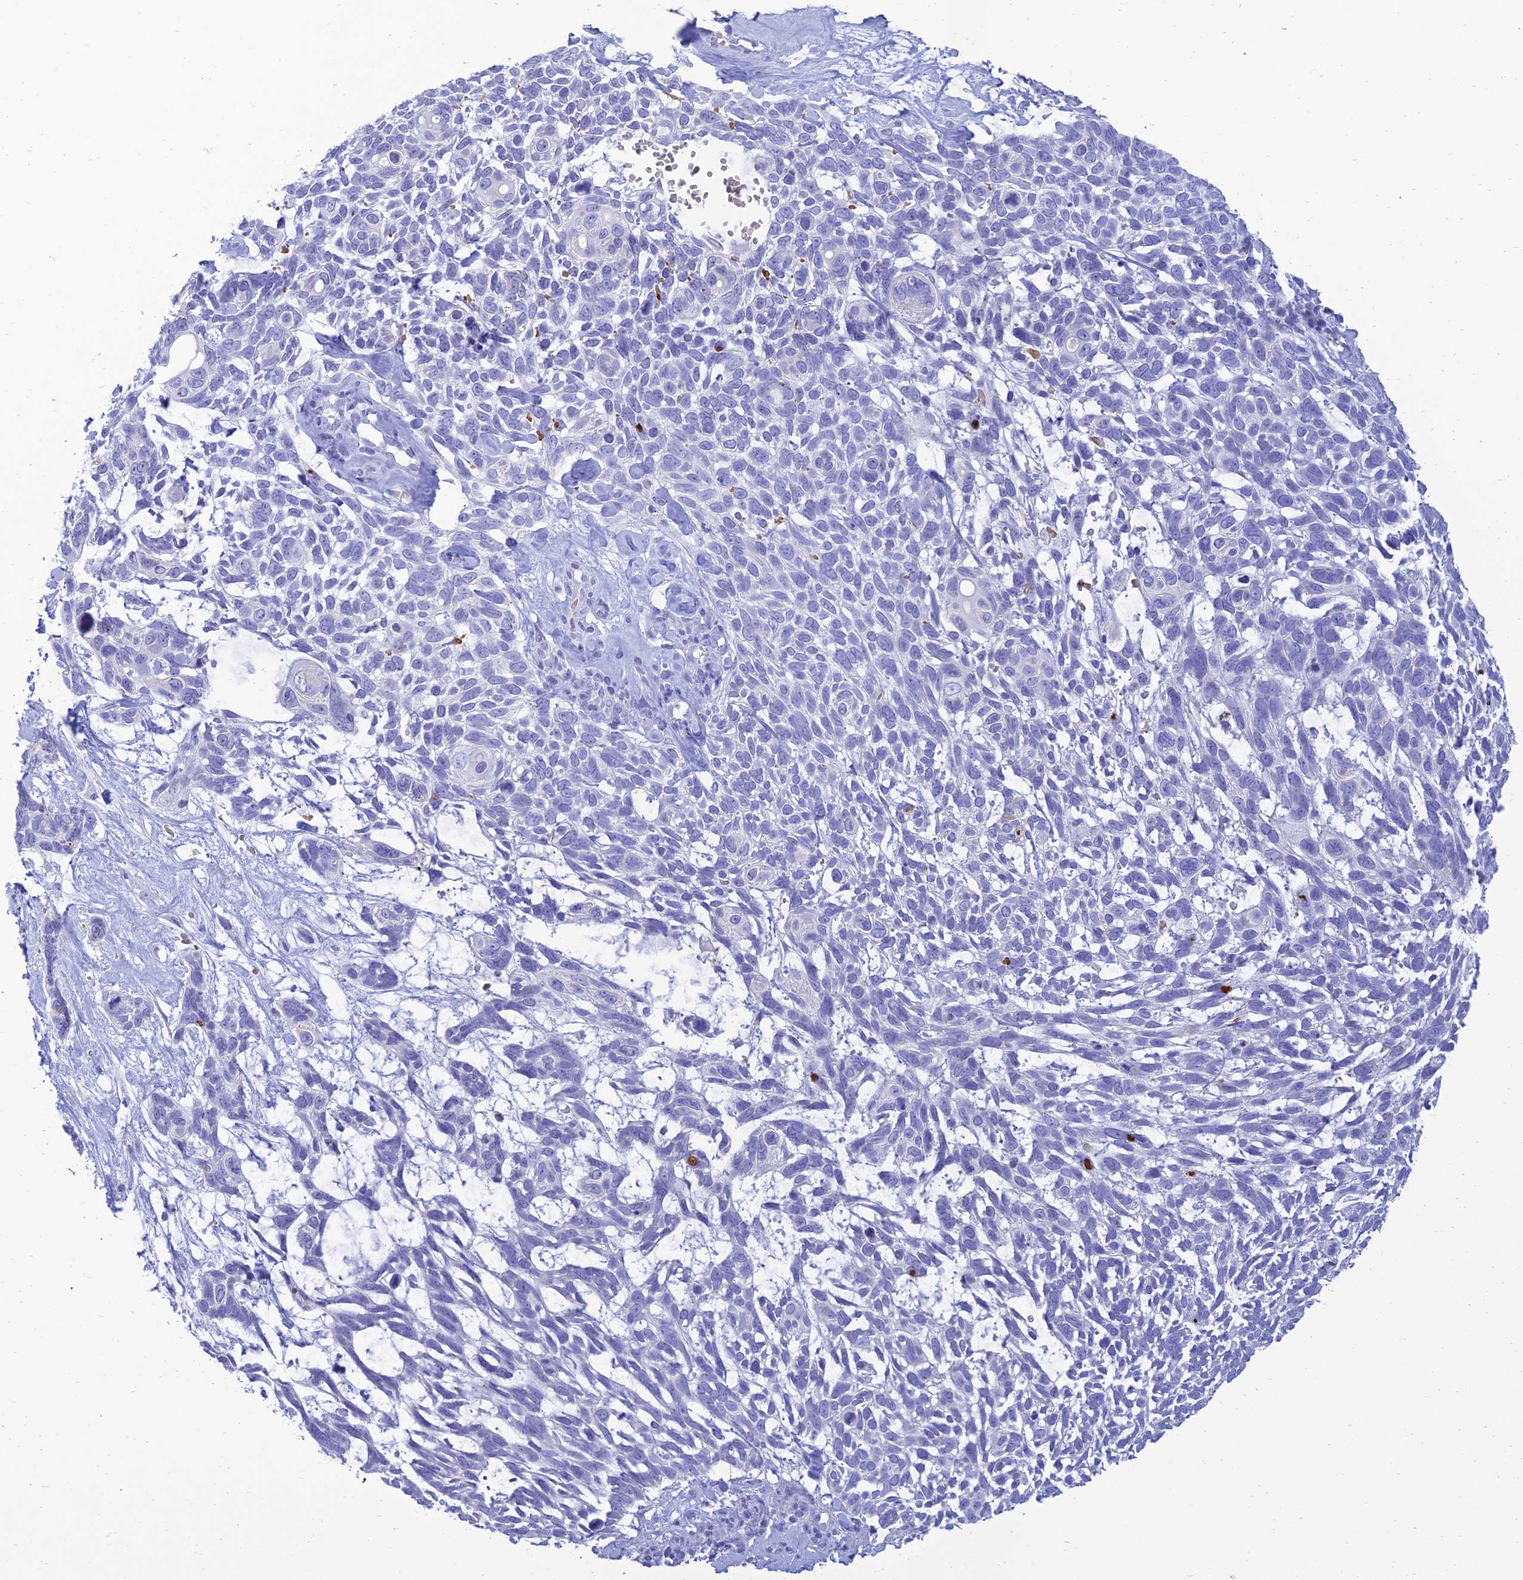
{"staining": {"intensity": "negative", "quantity": "none", "location": "none"}, "tissue": "skin cancer", "cell_type": "Tumor cells", "image_type": "cancer", "snomed": [{"axis": "morphology", "description": "Basal cell carcinoma"}, {"axis": "topography", "description": "Skin"}], "caption": "The image shows no staining of tumor cells in skin basal cell carcinoma. Brightfield microscopy of immunohistochemistry (IHC) stained with DAB (3,3'-diaminobenzidine) (brown) and hematoxylin (blue), captured at high magnification.", "gene": "MAL2", "patient": {"sex": "male", "age": 88}}